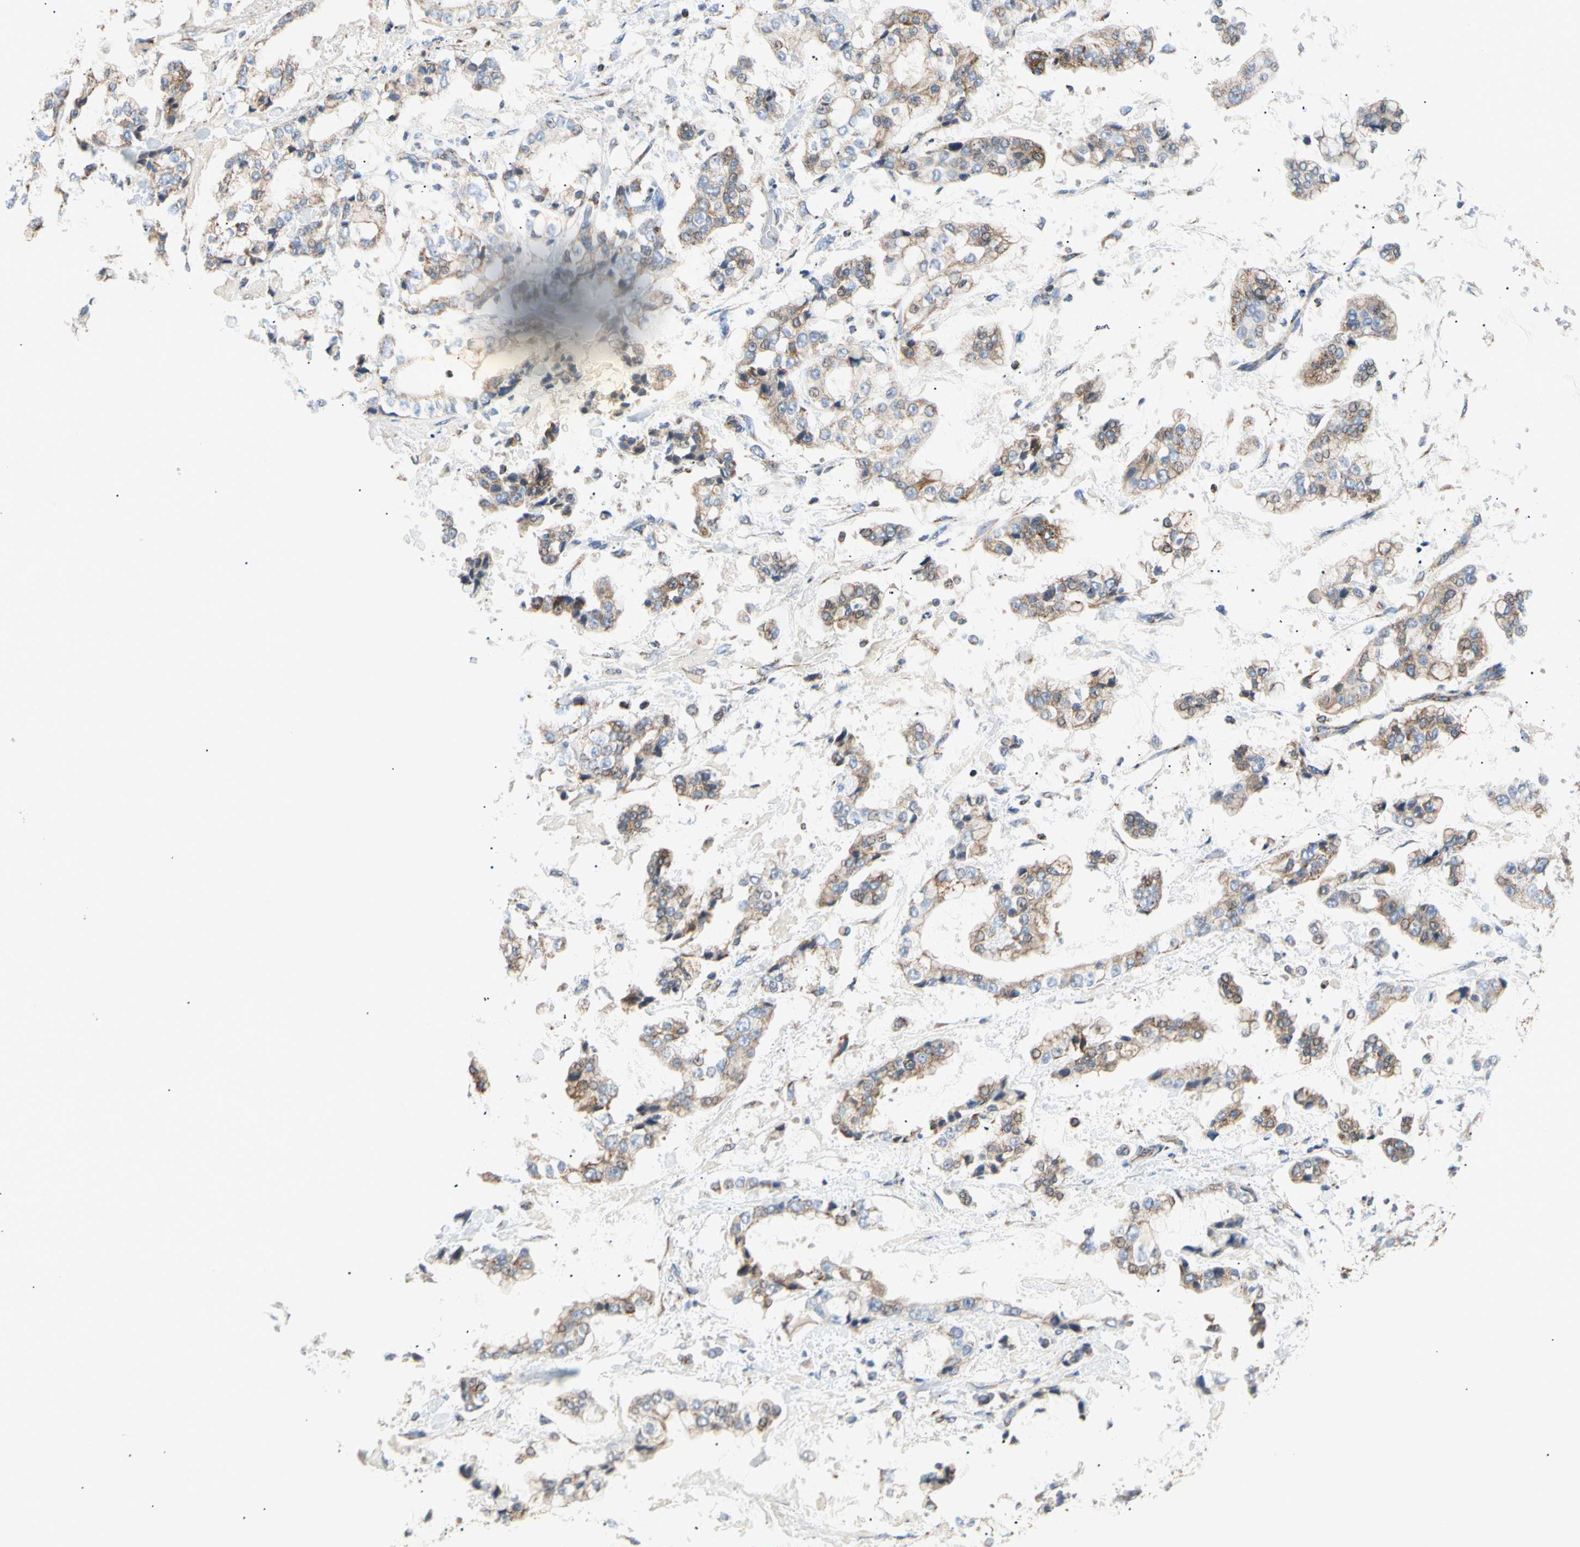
{"staining": {"intensity": "moderate", "quantity": "25%-75%", "location": "cytoplasmic/membranous"}, "tissue": "stomach cancer", "cell_type": "Tumor cells", "image_type": "cancer", "snomed": [{"axis": "morphology", "description": "Normal tissue, NOS"}, {"axis": "morphology", "description": "Adenocarcinoma, NOS"}, {"axis": "topography", "description": "Stomach, upper"}, {"axis": "topography", "description": "Stomach"}], "caption": "IHC of stomach cancer (adenocarcinoma) displays medium levels of moderate cytoplasmic/membranous positivity in about 25%-75% of tumor cells.", "gene": "ACAT1", "patient": {"sex": "male", "age": 76}}